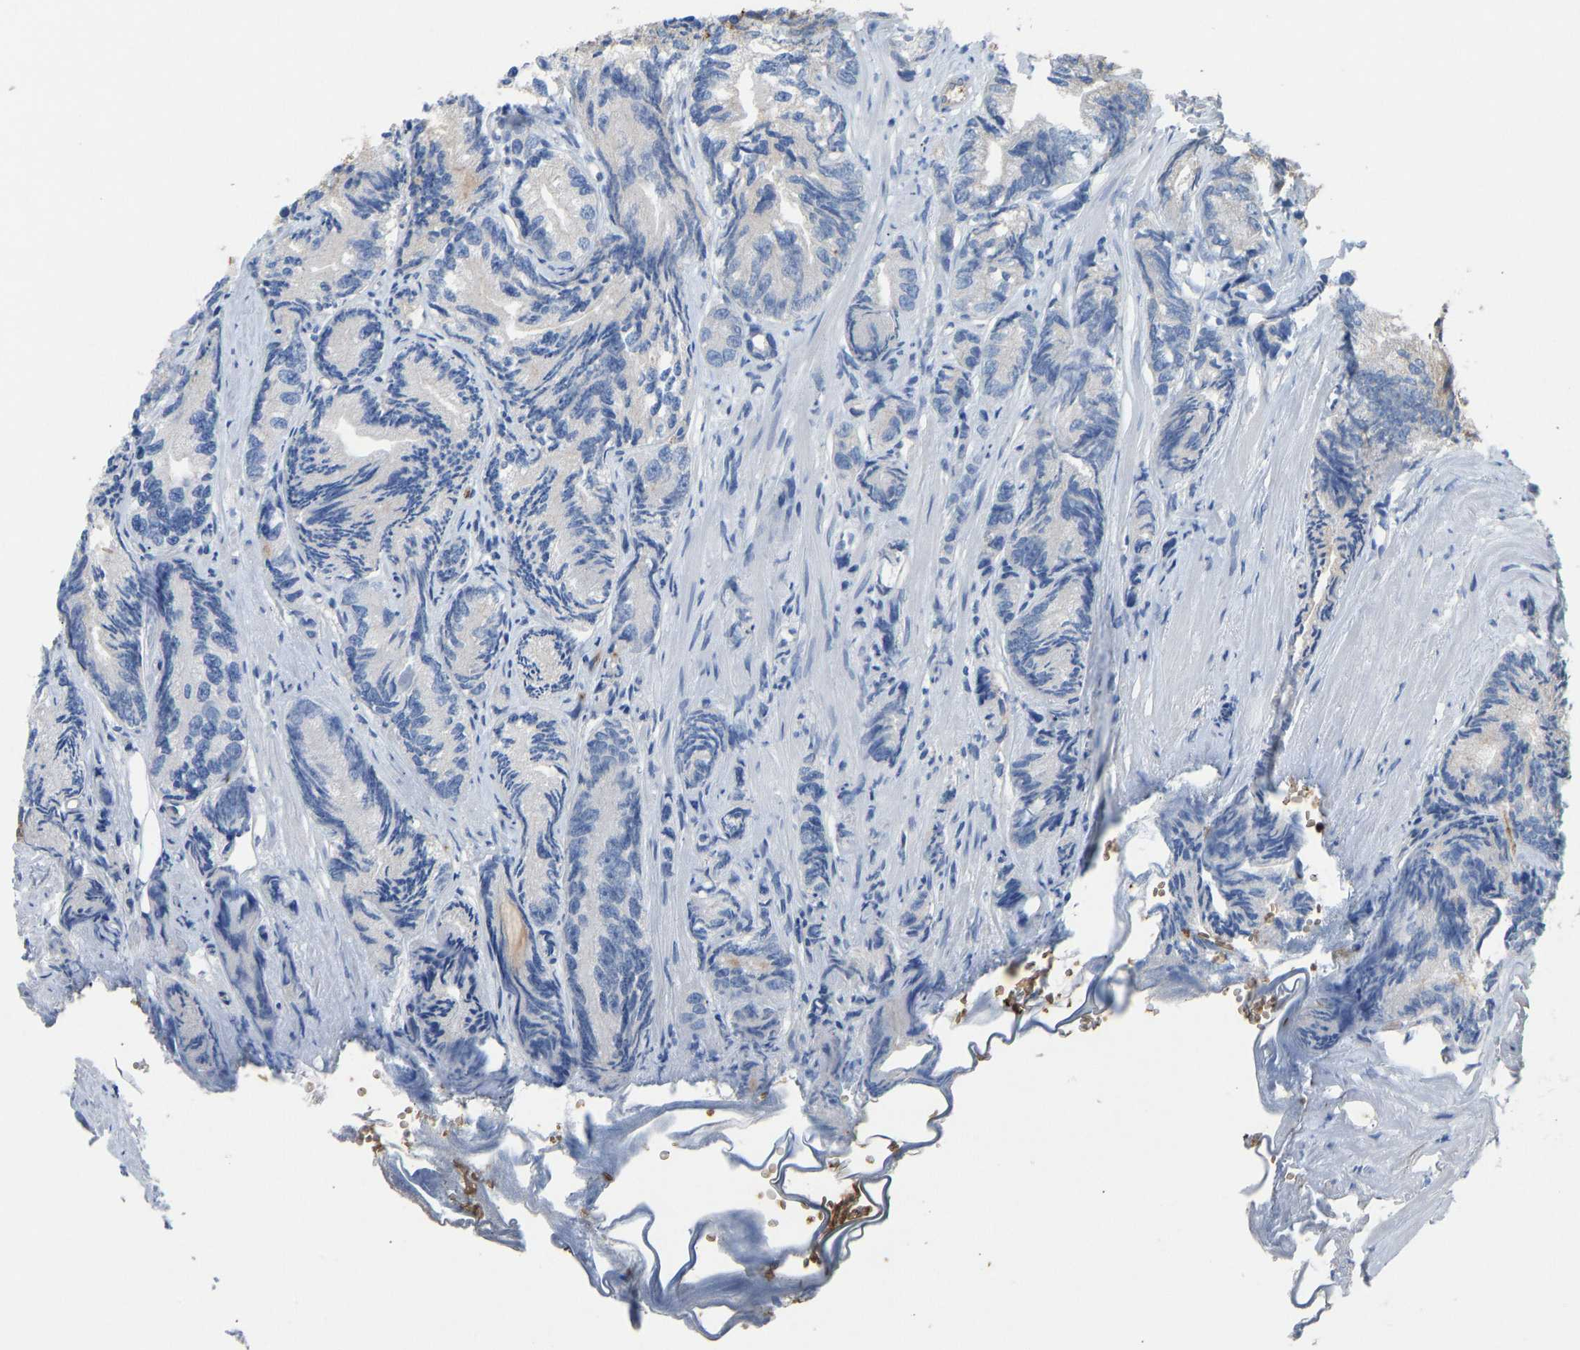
{"staining": {"intensity": "weak", "quantity": "<25%", "location": "cytoplasmic/membranous"}, "tissue": "prostate cancer", "cell_type": "Tumor cells", "image_type": "cancer", "snomed": [{"axis": "morphology", "description": "Adenocarcinoma, Low grade"}, {"axis": "topography", "description": "Prostate"}], "caption": "Protein analysis of prostate cancer (adenocarcinoma (low-grade)) demonstrates no significant positivity in tumor cells.", "gene": "PIGS", "patient": {"sex": "male", "age": 89}}